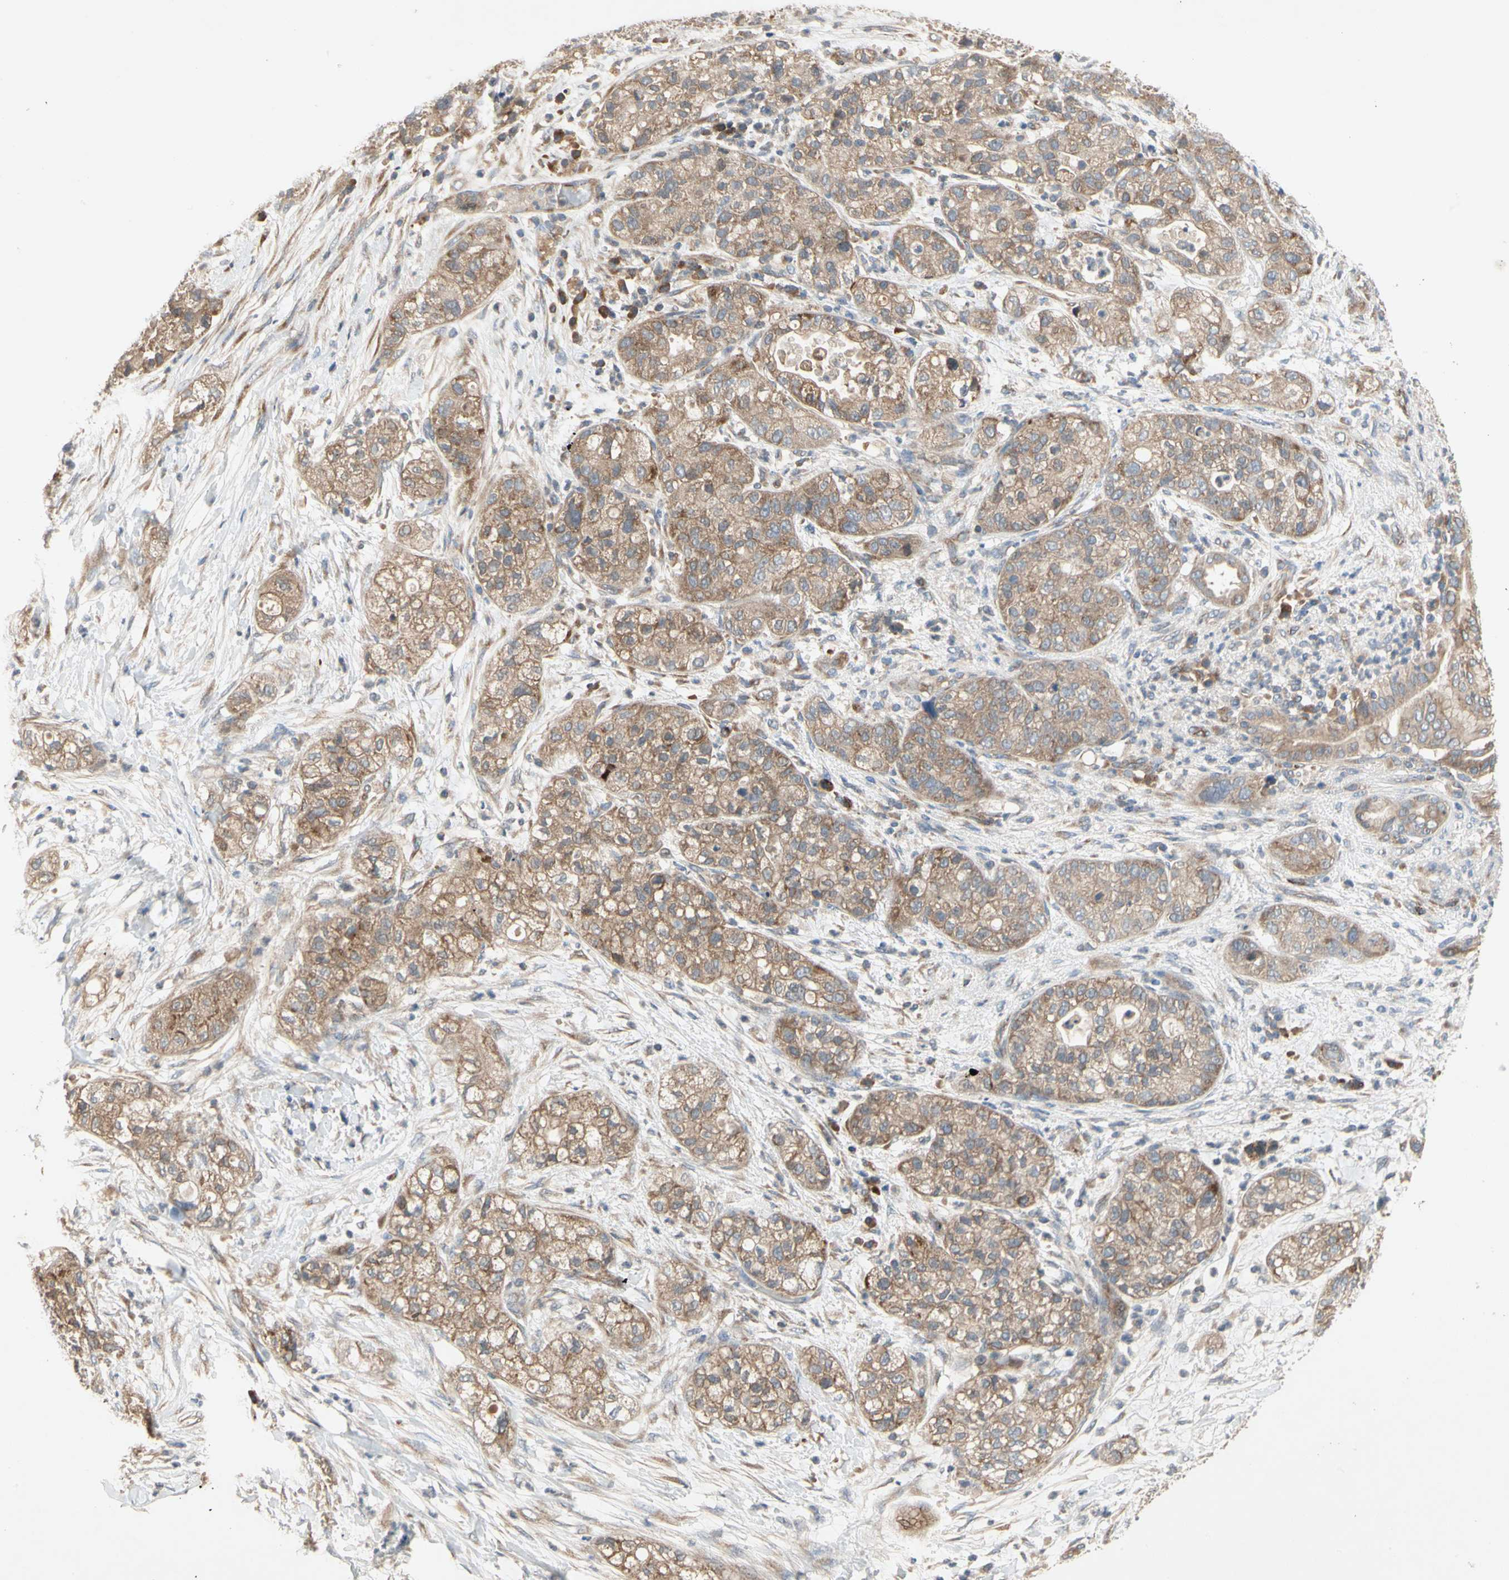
{"staining": {"intensity": "moderate", "quantity": ">75%", "location": "cytoplasmic/membranous"}, "tissue": "pancreatic cancer", "cell_type": "Tumor cells", "image_type": "cancer", "snomed": [{"axis": "morphology", "description": "Adenocarcinoma, NOS"}, {"axis": "topography", "description": "Pancreas"}], "caption": "Pancreatic cancer stained with DAB (3,3'-diaminobenzidine) IHC demonstrates medium levels of moderate cytoplasmic/membranous staining in approximately >75% of tumor cells.", "gene": "XYLT1", "patient": {"sex": "female", "age": 78}}